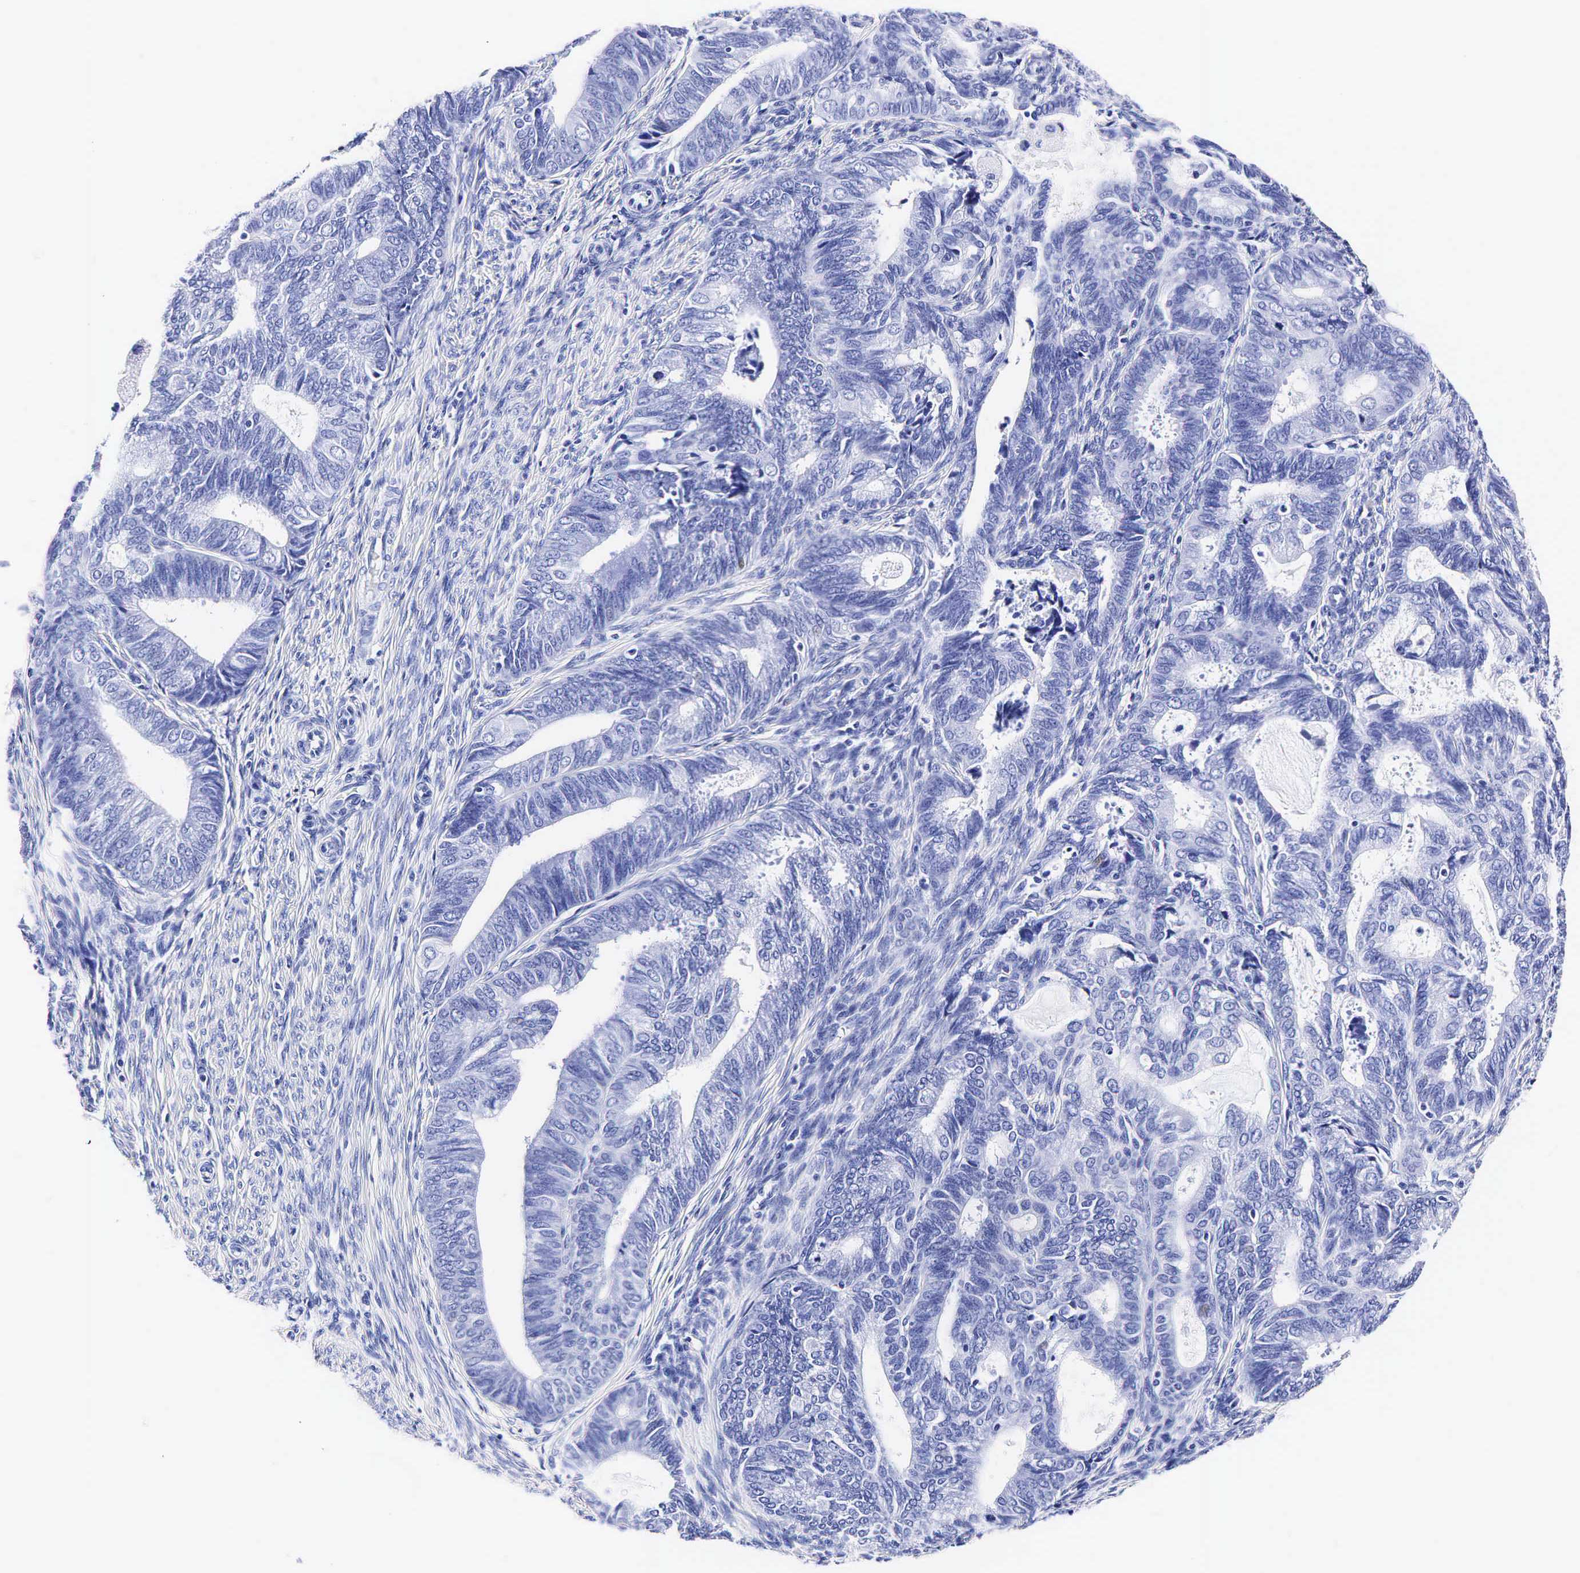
{"staining": {"intensity": "negative", "quantity": "none", "location": "none"}, "tissue": "endometrial cancer", "cell_type": "Tumor cells", "image_type": "cancer", "snomed": [{"axis": "morphology", "description": "Adenocarcinoma, NOS"}, {"axis": "topography", "description": "Endometrium"}], "caption": "This is a photomicrograph of immunohistochemistry (IHC) staining of endometrial cancer, which shows no staining in tumor cells.", "gene": "KLK3", "patient": {"sex": "female", "age": 63}}